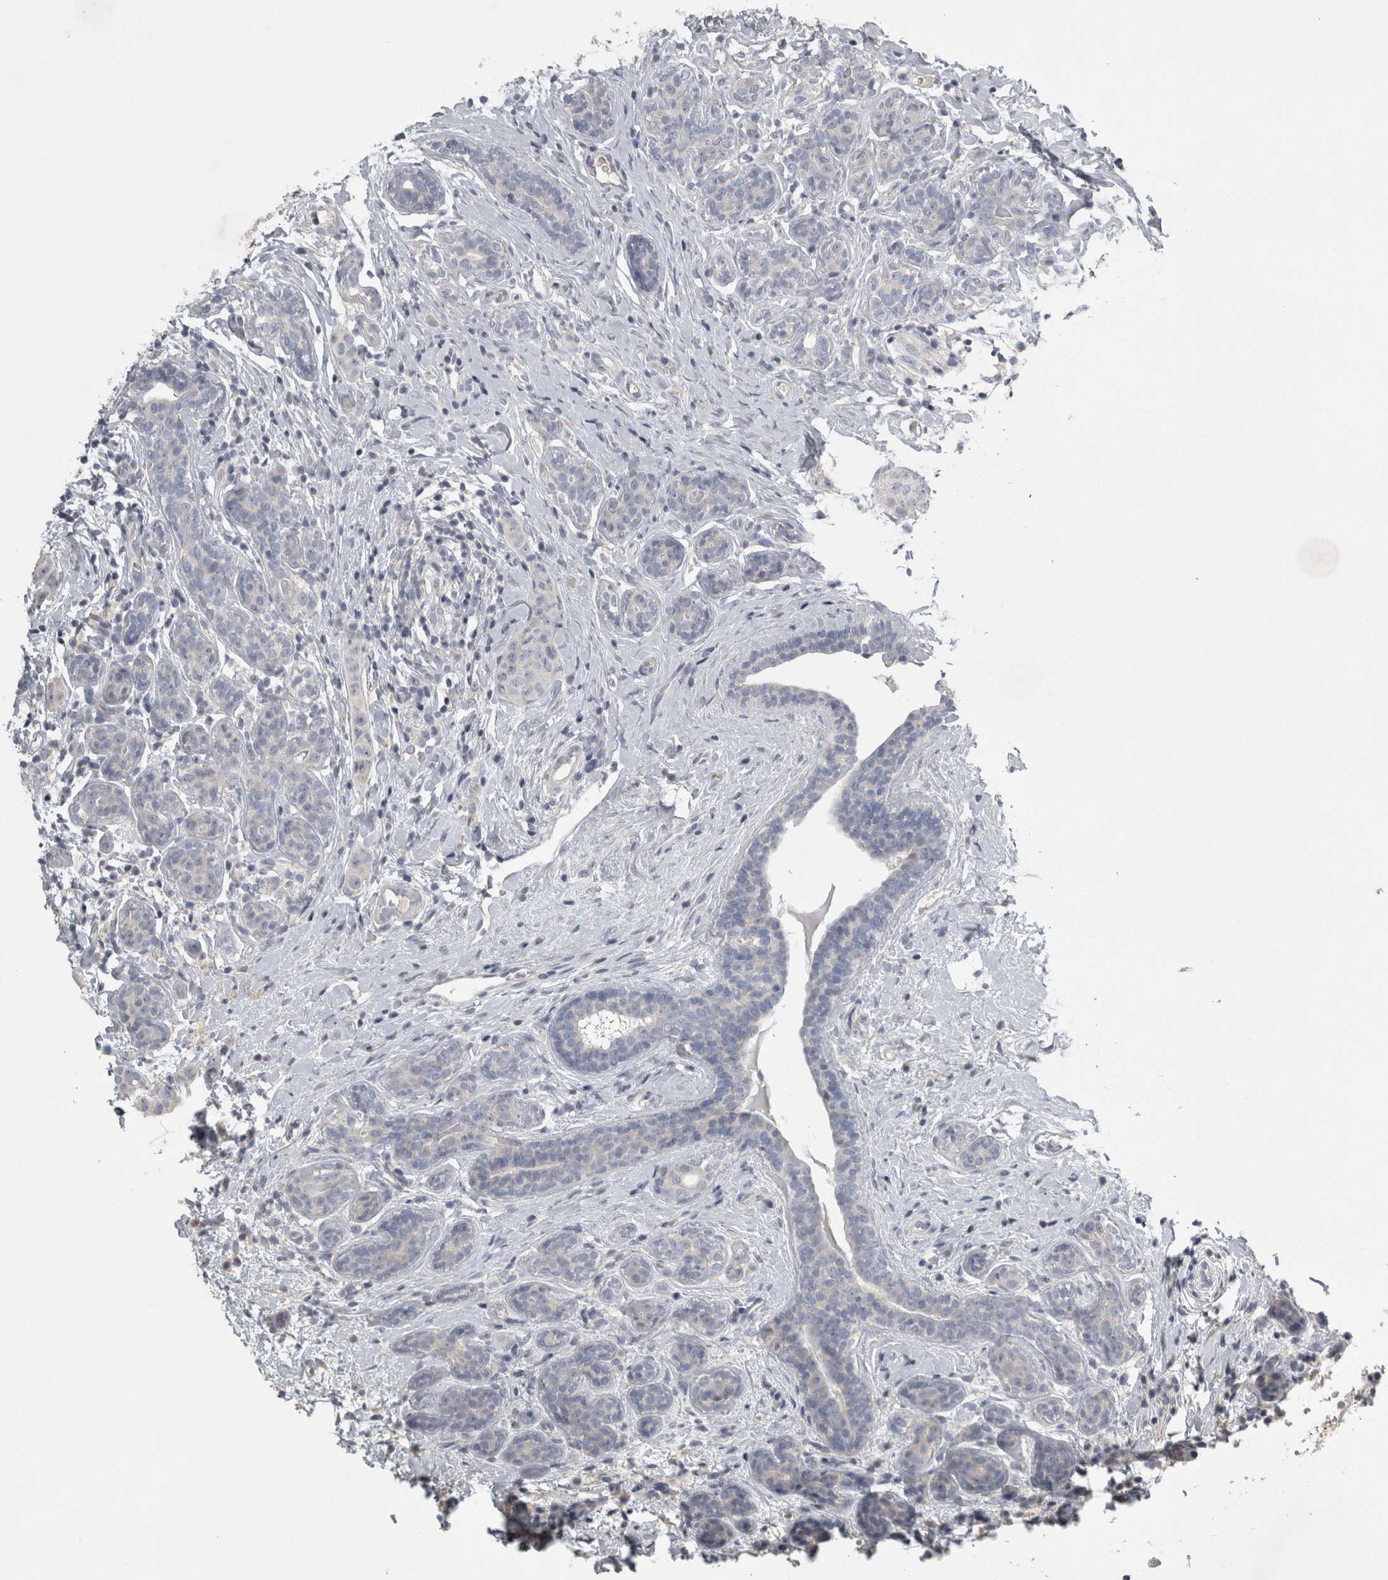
{"staining": {"intensity": "negative", "quantity": "none", "location": "none"}, "tissue": "breast cancer", "cell_type": "Tumor cells", "image_type": "cancer", "snomed": [{"axis": "morphology", "description": "Normal tissue, NOS"}, {"axis": "morphology", "description": "Duct carcinoma"}, {"axis": "topography", "description": "Breast"}], "caption": "A high-resolution image shows IHC staining of breast cancer, which shows no significant expression in tumor cells. The staining is performed using DAB (3,3'-diaminobenzidine) brown chromogen with nuclei counter-stained in using hematoxylin.", "gene": "ENPP7", "patient": {"sex": "female", "age": 40}}